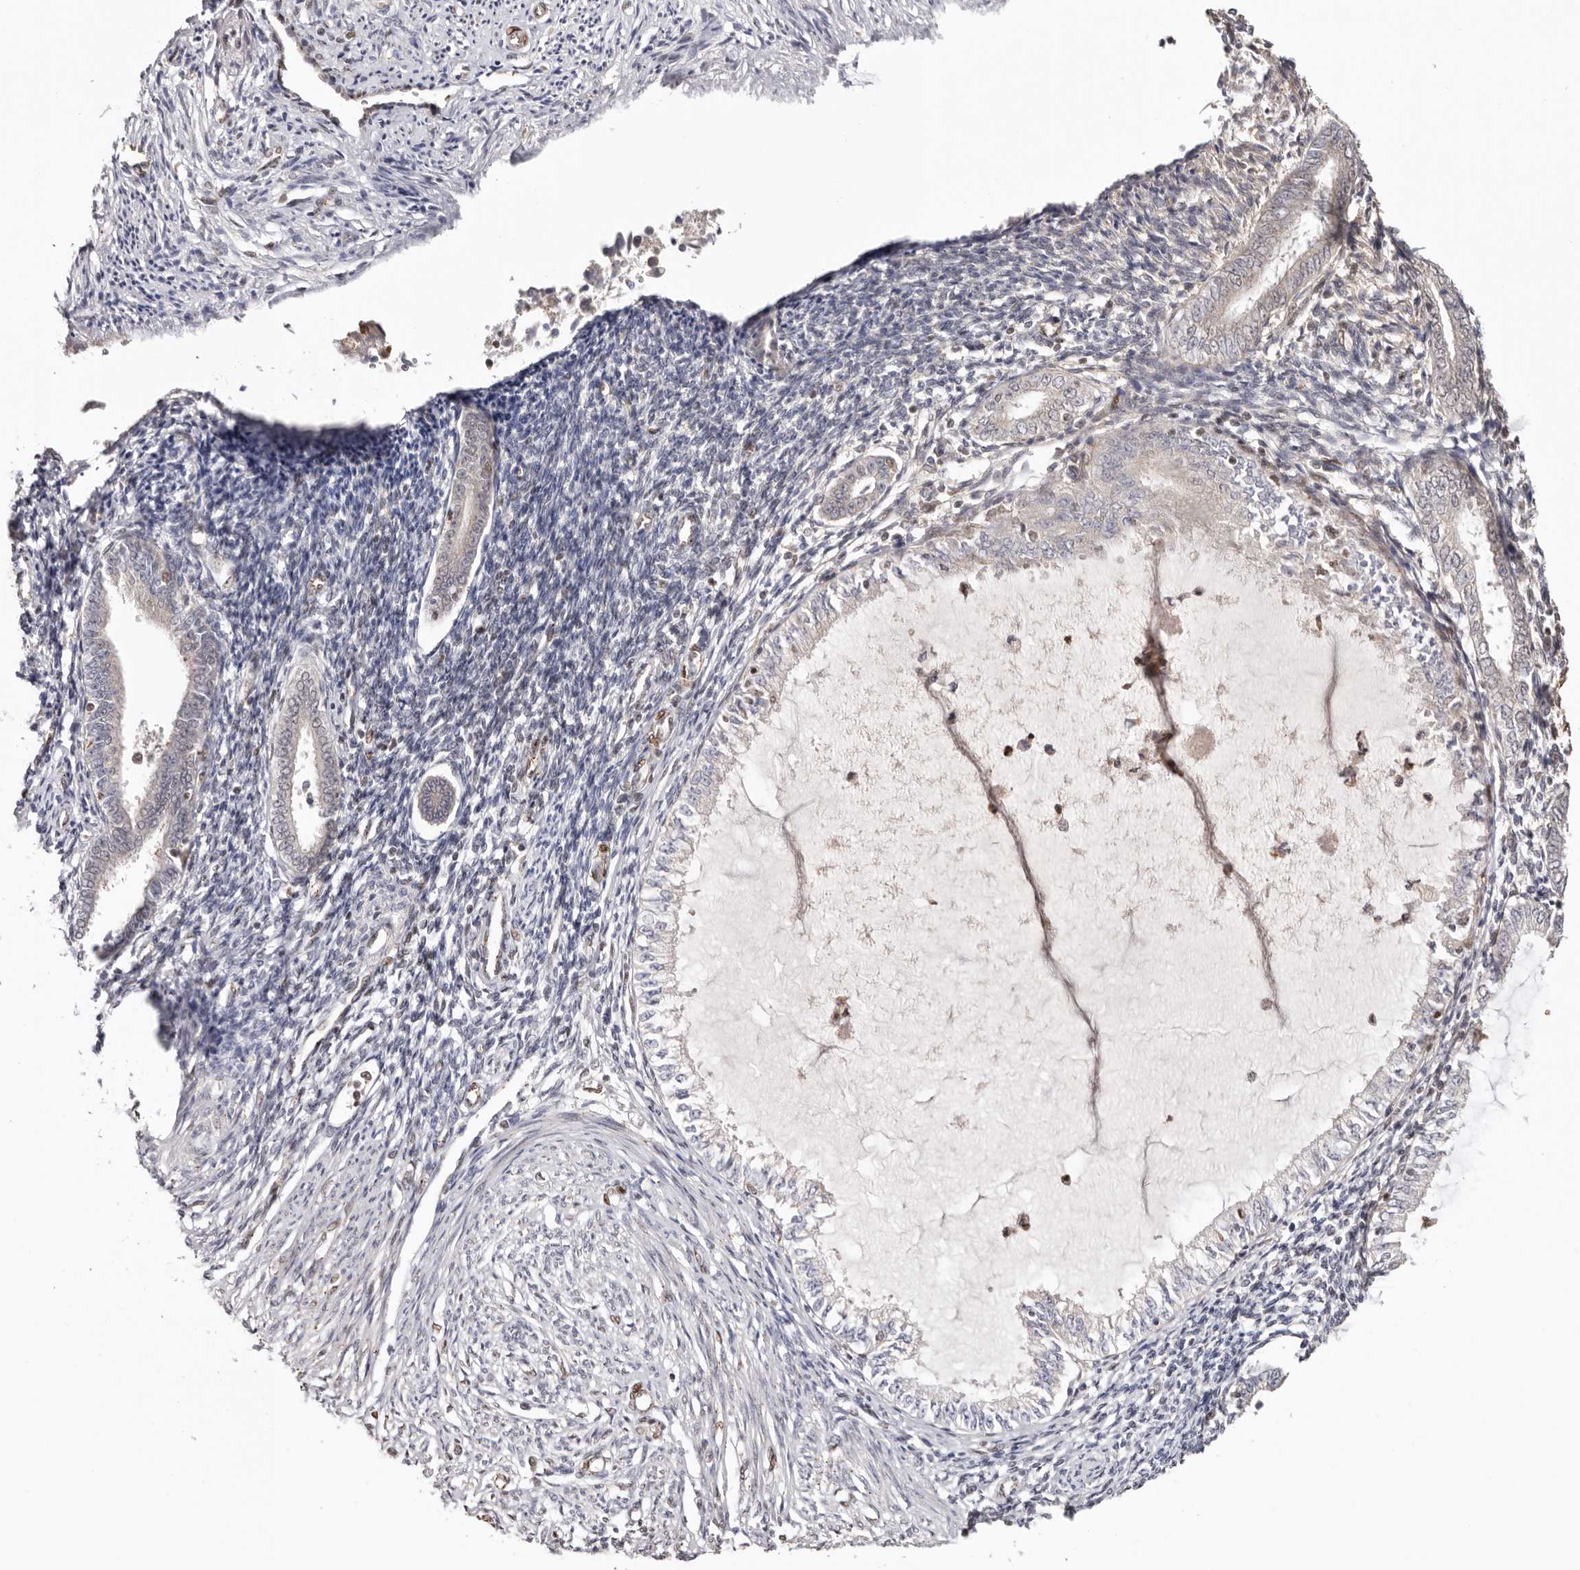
{"staining": {"intensity": "moderate", "quantity": "25%-75%", "location": "nuclear"}, "tissue": "endometrium", "cell_type": "Cells in endometrial stroma", "image_type": "normal", "snomed": [{"axis": "morphology", "description": "Normal tissue, NOS"}, {"axis": "topography", "description": "Endometrium"}], "caption": "Endometrium stained with DAB immunohistochemistry (IHC) reveals medium levels of moderate nuclear positivity in approximately 25%-75% of cells in endometrial stroma. Immunohistochemistry stains the protein of interest in brown and the nuclei are stained blue.", "gene": "SMAD7", "patient": {"sex": "female", "age": 56}}